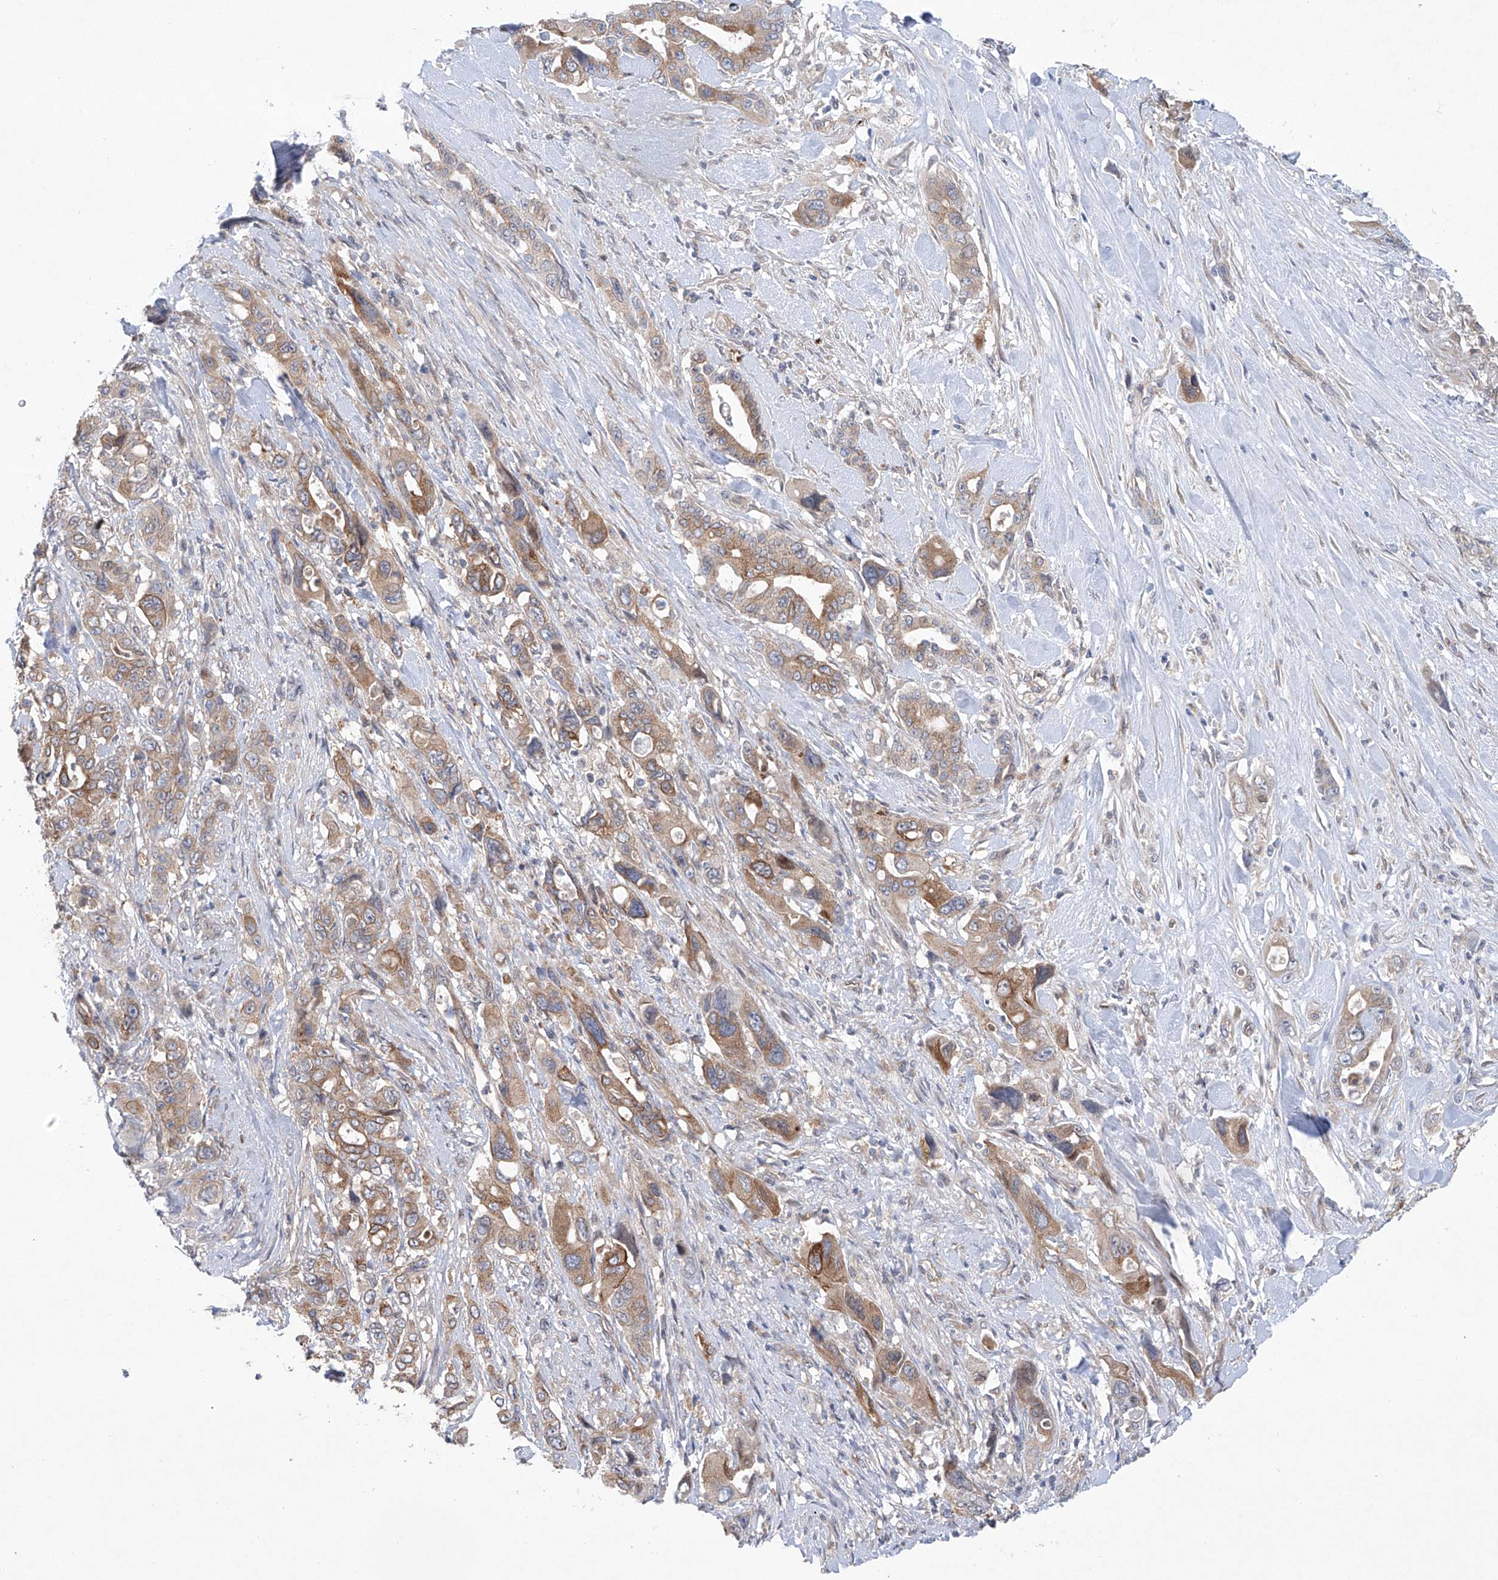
{"staining": {"intensity": "moderate", "quantity": ">75%", "location": "cytoplasmic/membranous"}, "tissue": "pancreatic cancer", "cell_type": "Tumor cells", "image_type": "cancer", "snomed": [{"axis": "morphology", "description": "Adenocarcinoma, NOS"}, {"axis": "topography", "description": "Pancreas"}], "caption": "There is medium levels of moderate cytoplasmic/membranous positivity in tumor cells of pancreatic cancer, as demonstrated by immunohistochemical staining (brown color).", "gene": "KLC4", "patient": {"sex": "male", "age": 46}}